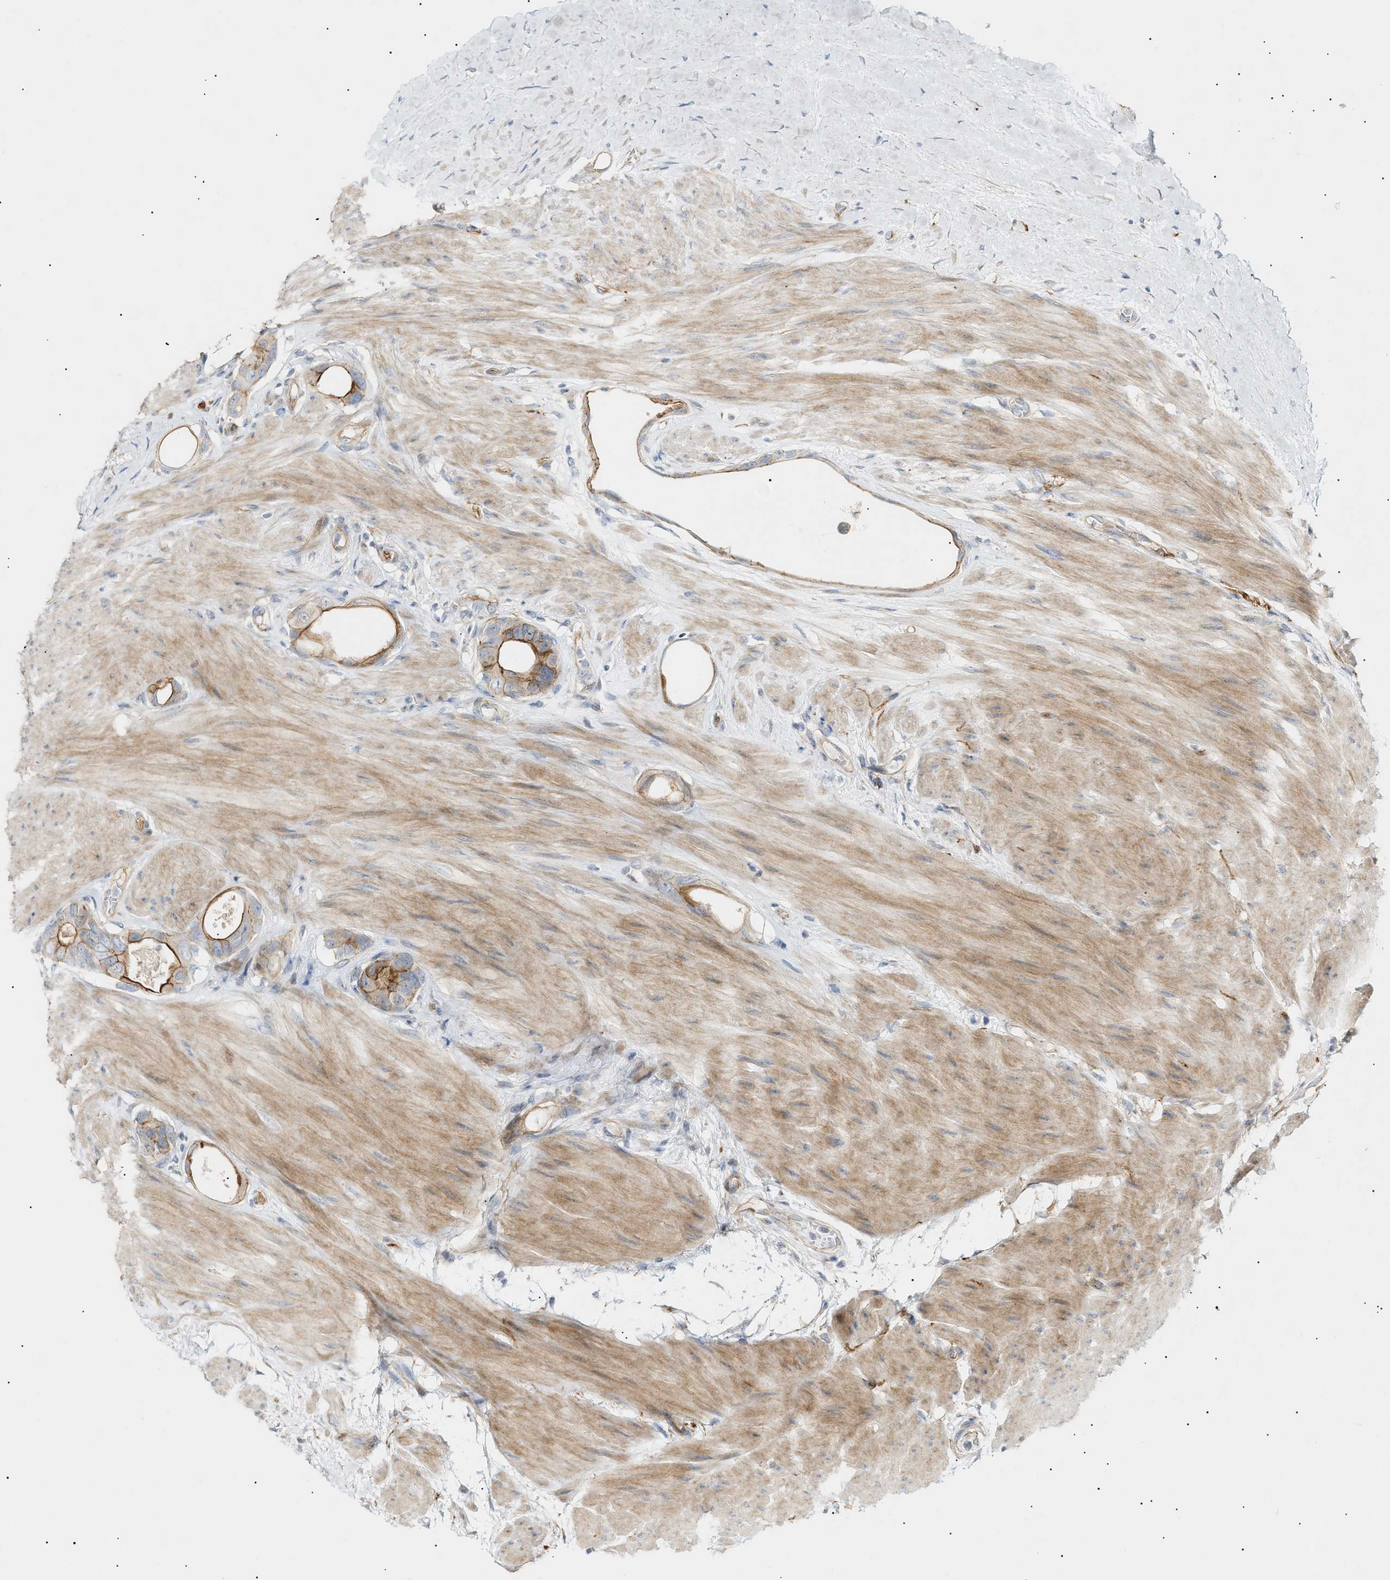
{"staining": {"intensity": "moderate", "quantity": "25%-75%", "location": "cytoplasmic/membranous"}, "tissue": "colorectal cancer", "cell_type": "Tumor cells", "image_type": "cancer", "snomed": [{"axis": "morphology", "description": "Adenocarcinoma, NOS"}, {"axis": "topography", "description": "Rectum"}], "caption": "Tumor cells demonstrate medium levels of moderate cytoplasmic/membranous expression in about 25%-75% of cells in human colorectal adenocarcinoma.", "gene": "ZFHX2", "patient": {"sex": "male", "age": 51}}